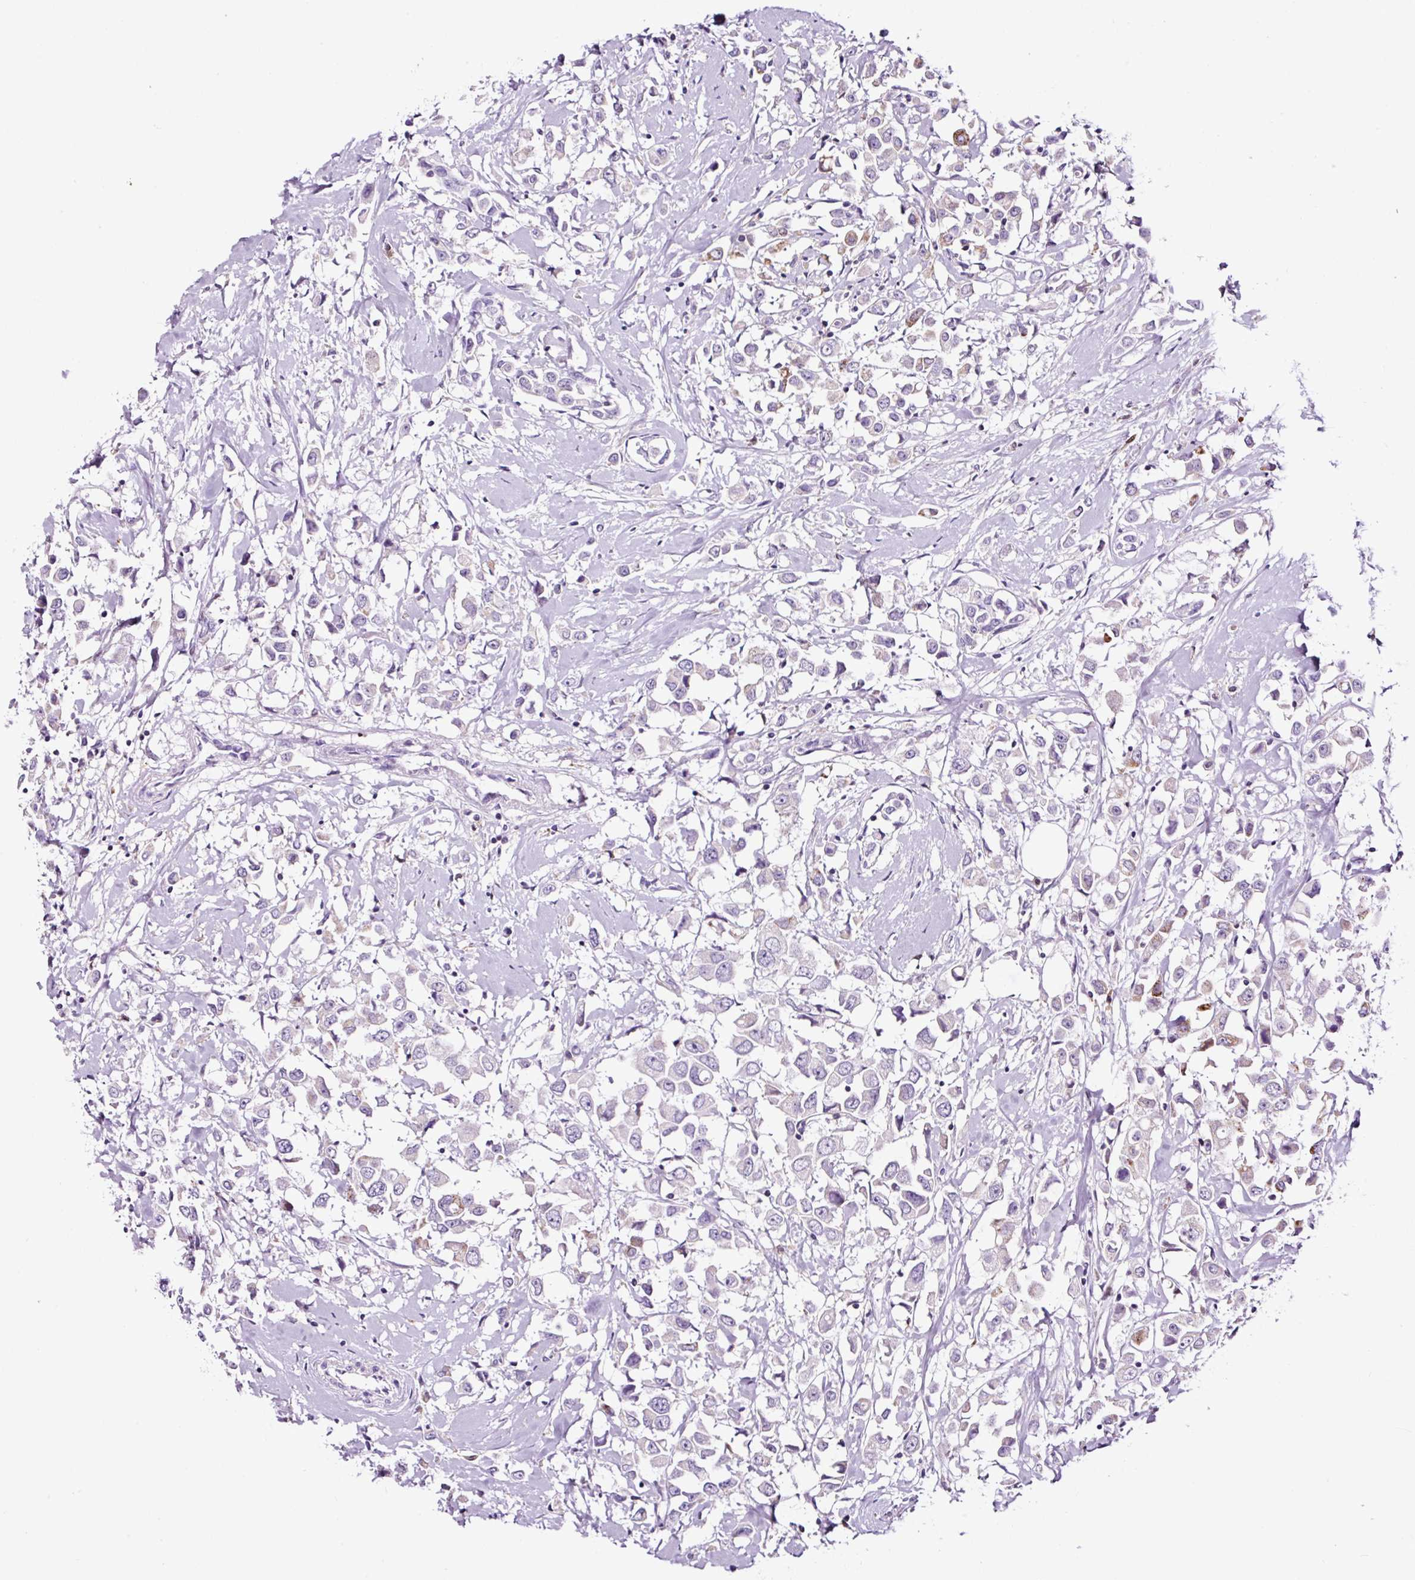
{"staining": {"intensity": "weak", "quantity": "<25%", "location": "cytoplasmic/membranous"}, "tissue": "breast cancer", "cell_type": "Tumor cells", "image_type": "cancer", "snomed": [{"axis": "morphology", "description": "Duct carcinoma"}, {"axis": "topography", "description": "Breast"}], "caption": "IHC of human breast infiltrating ductal carcinoma displays no expression in tumor cells.", "gene": "TAFA3", "patient": {"sex": "female", "age": 61}}